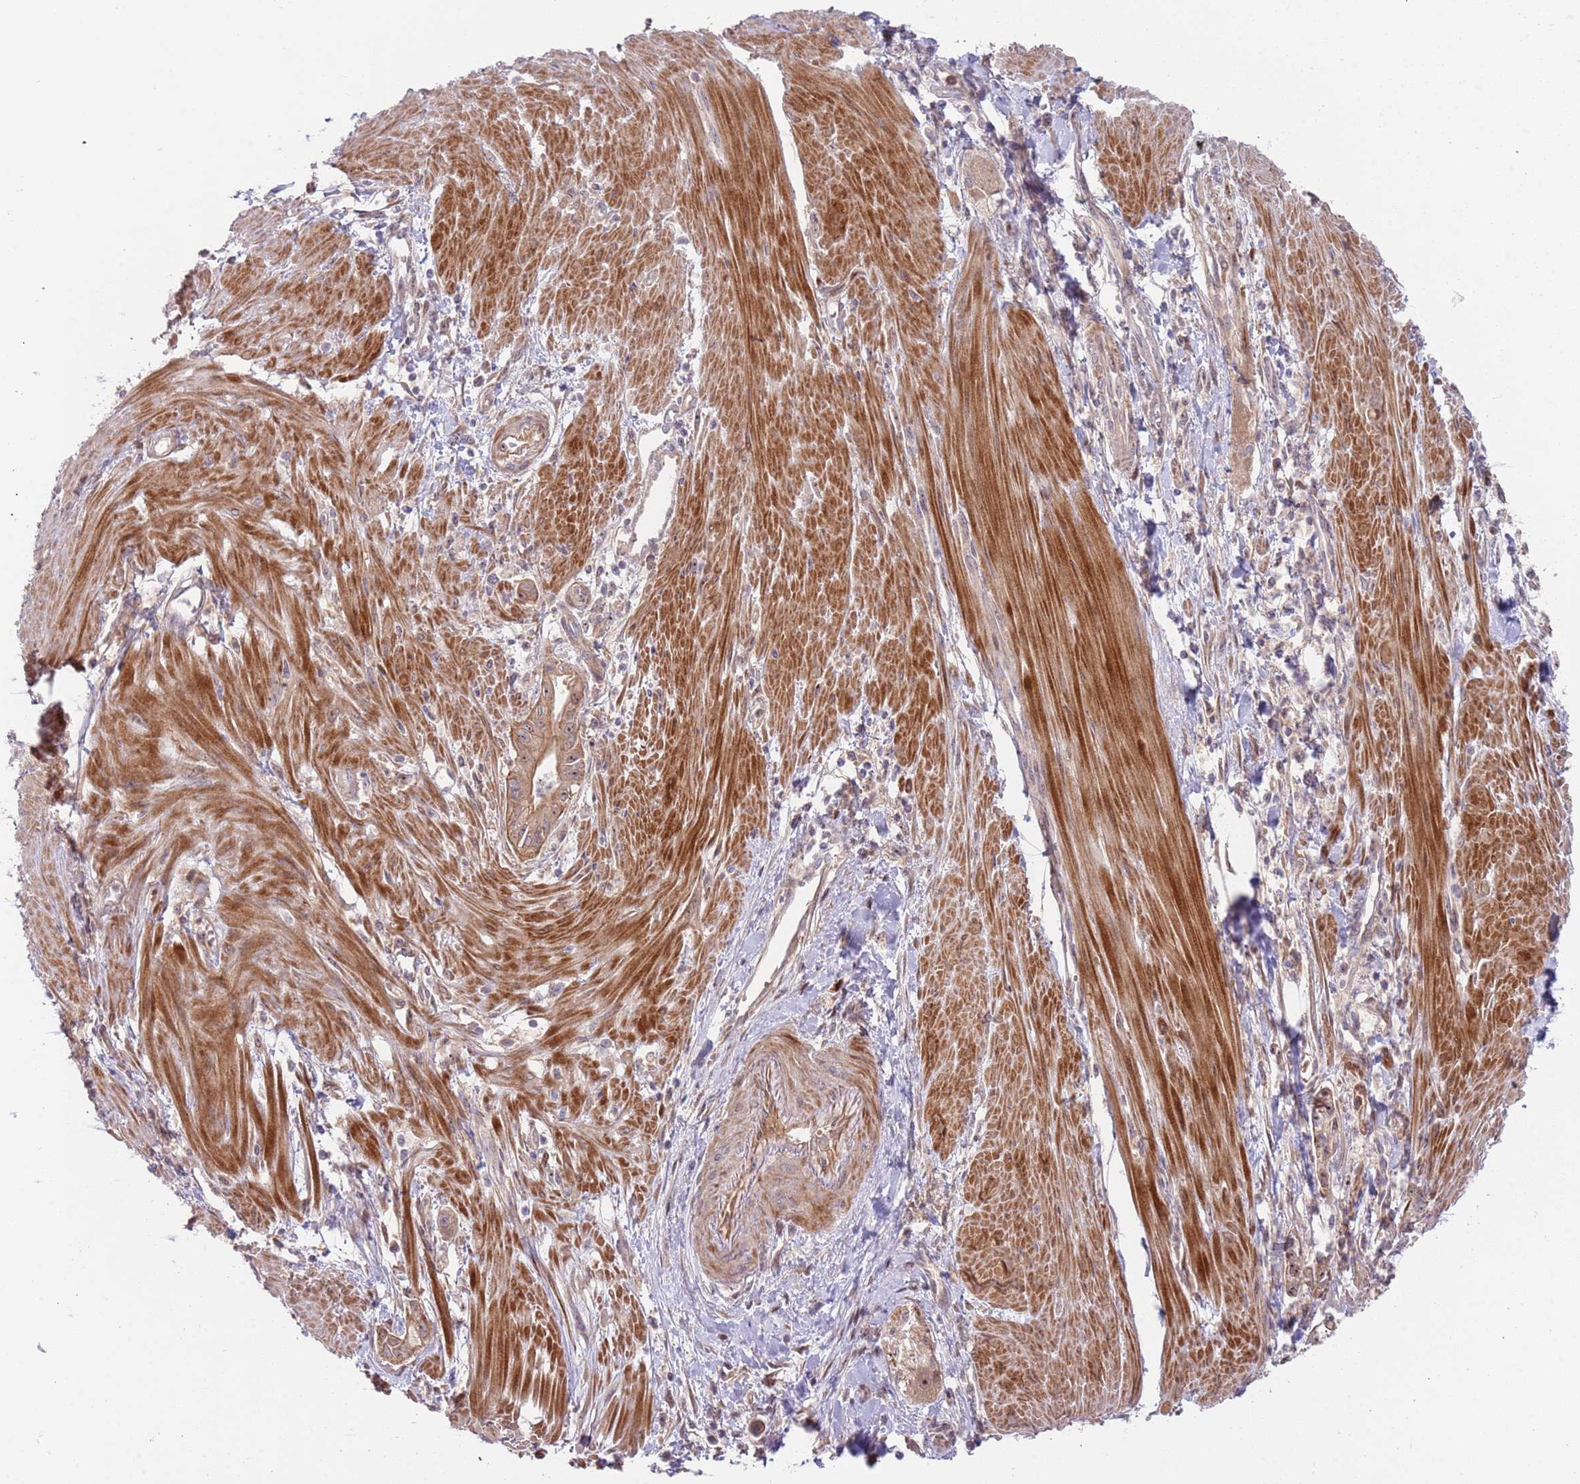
{"staining": {"intensity": "moderate", "quantity": "<25%", "location": "cytoplasmic/membranous,nuclear"}, "tissue": "pancreatic cancer", "cell_type": "Tumor cells", "image_type": "cancer", "snomed": [{"axis": "morphology", "description": "Adenocarcinoma, NOS"}, {"axis": "topography", "description": "Pancreas"}], "caption": "Brown immunohistochemical staining in pancreatic adenocarcinoma exhibits moderate cytoplasmic/membranous and nuclear staining in about <25% of tumor cells. The staining was performed using DAB (3,3'-diaminobenzidine) to visualize the protein expression in brown, while the nuclei were stained in blue with hematoxylin (Magnification: 20x).", "gene": "TRAPPC6B", "patient": {"sex": "male", "age": 78}}